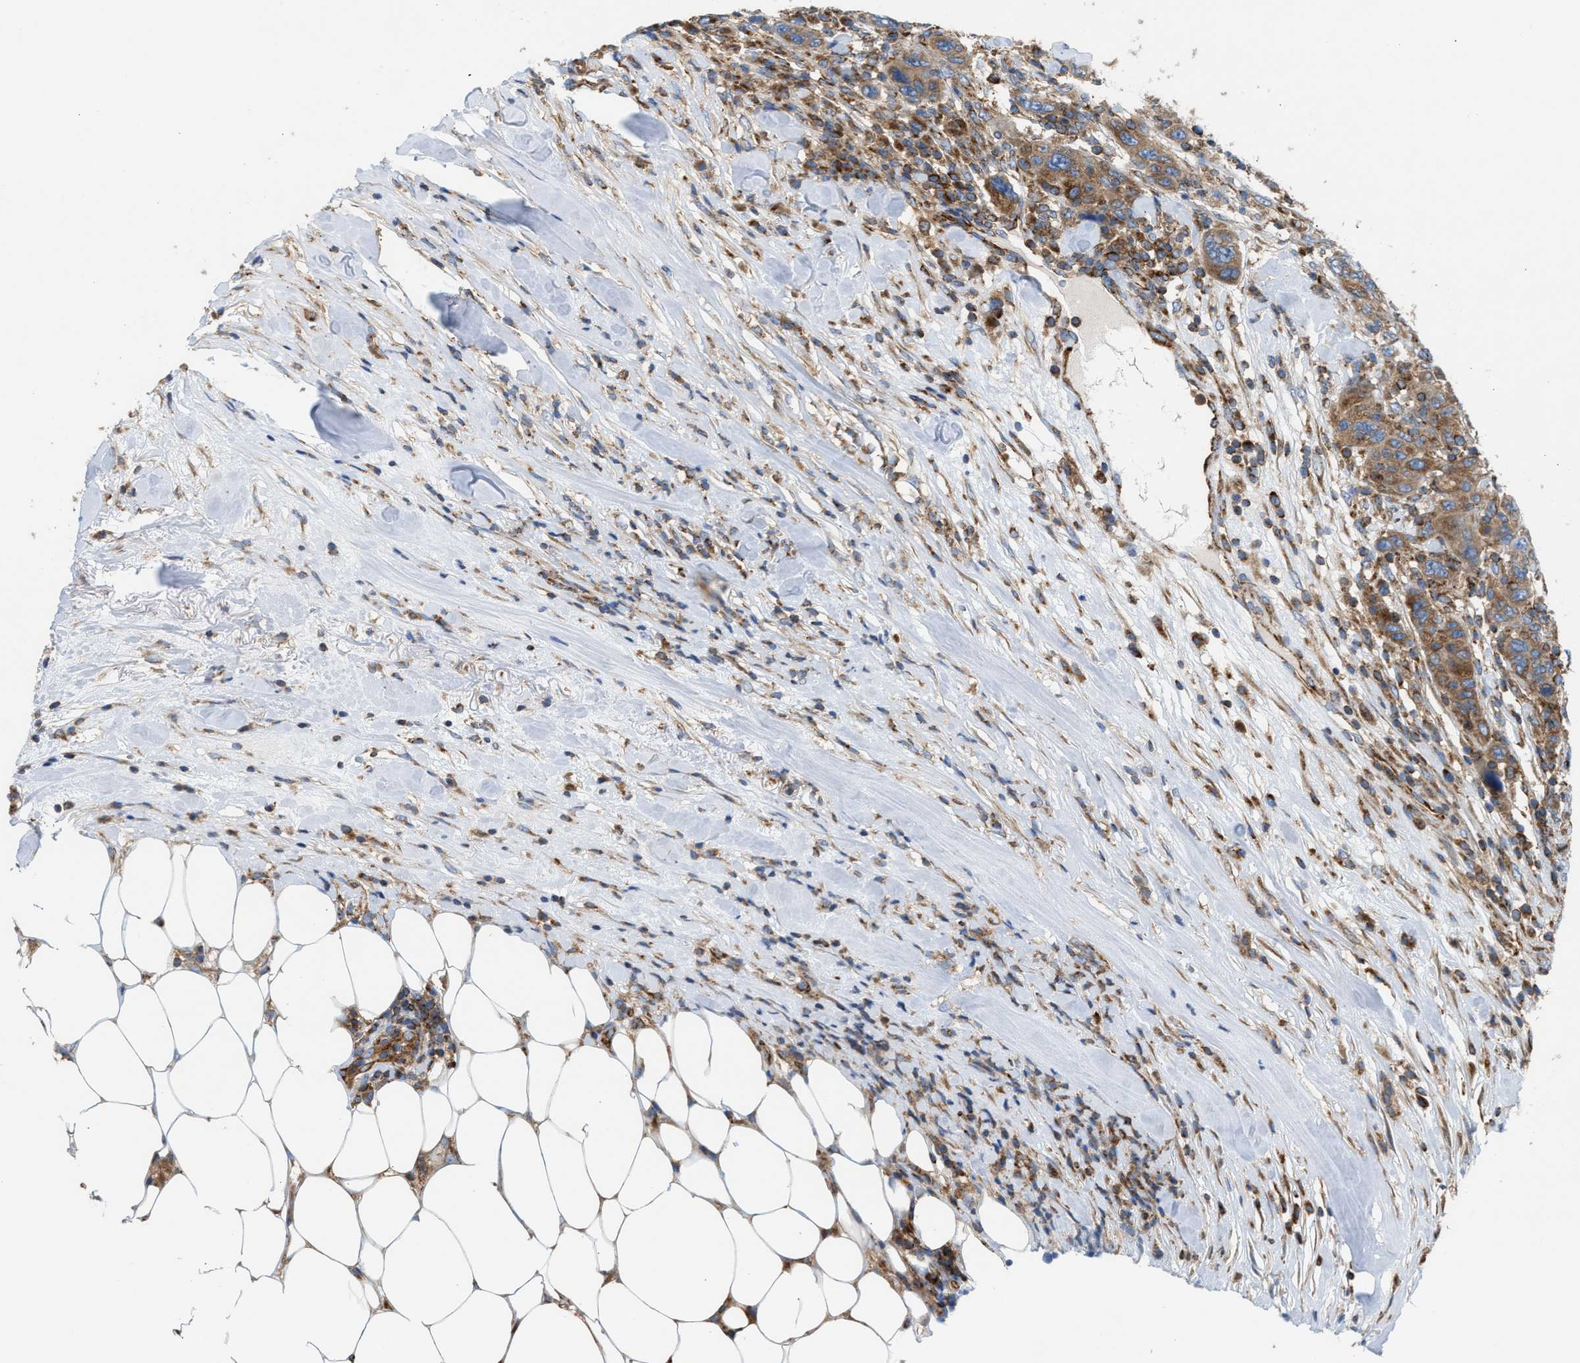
{"staining": {"intensity": "moderate", "quantity": ">75%", "location": "cytoplasmic/membranous"}, "tissue": "breast cancer", "cell_type": "Tumor cells", "image_type": "cancer", "snomed": [{"axis": "morphology", "description": "Duct carcinoma"}, {"axis": "topography", "description": "Breast"}], "caption": "Human breast cancer stained with a brown dye shows moderate cytoplasmic/membranous positive staining in about >75% of tumor cells.", "gene": "TBC1D15", "patient": {"sex": "female", "age": 37}}